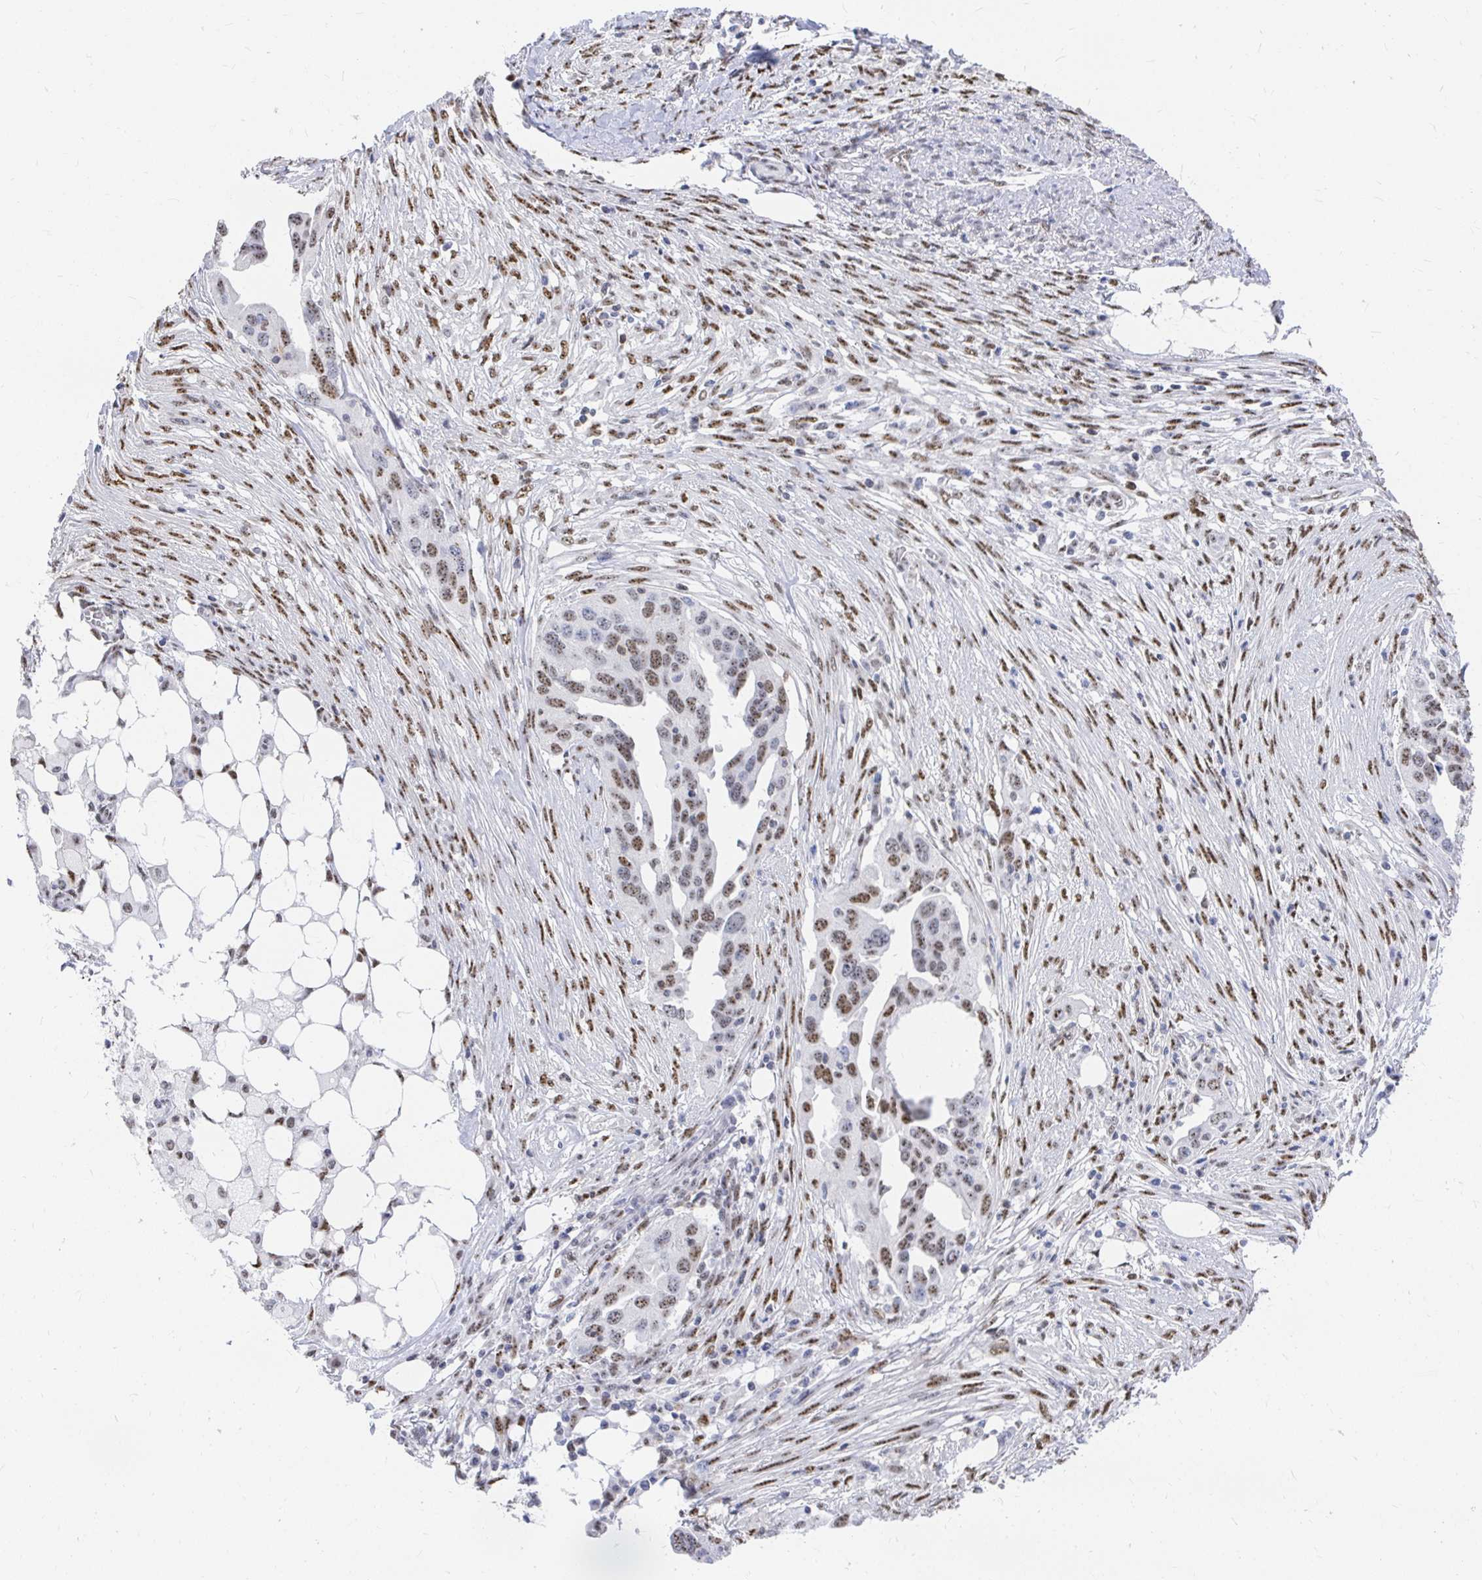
{"staining": {"intensity": "moderate", "quantity": "25%-75%", "location": "nuclear"}, "tissue": "ovarian cancer", "cell_type": "Tumor cells", "image_type": "cancer", "snomed": [{"axis": "morphology", "description": "Carcinoma, endometroid"}, {"axis": "morphology", "description": "Cystadenocarcinoma, serous, NOS"}, {"axis": "topography", "description": "Ovary"}], "caption": "Immunohistochemical staining of ovarian cancer (endometroid carcinoma) reveals medium levels of moderate nuclear protein staining in approximately 25%-75% of tumor cells.", "gene": "CLIC3", "patient": {"sex": "female", "age": 45}}